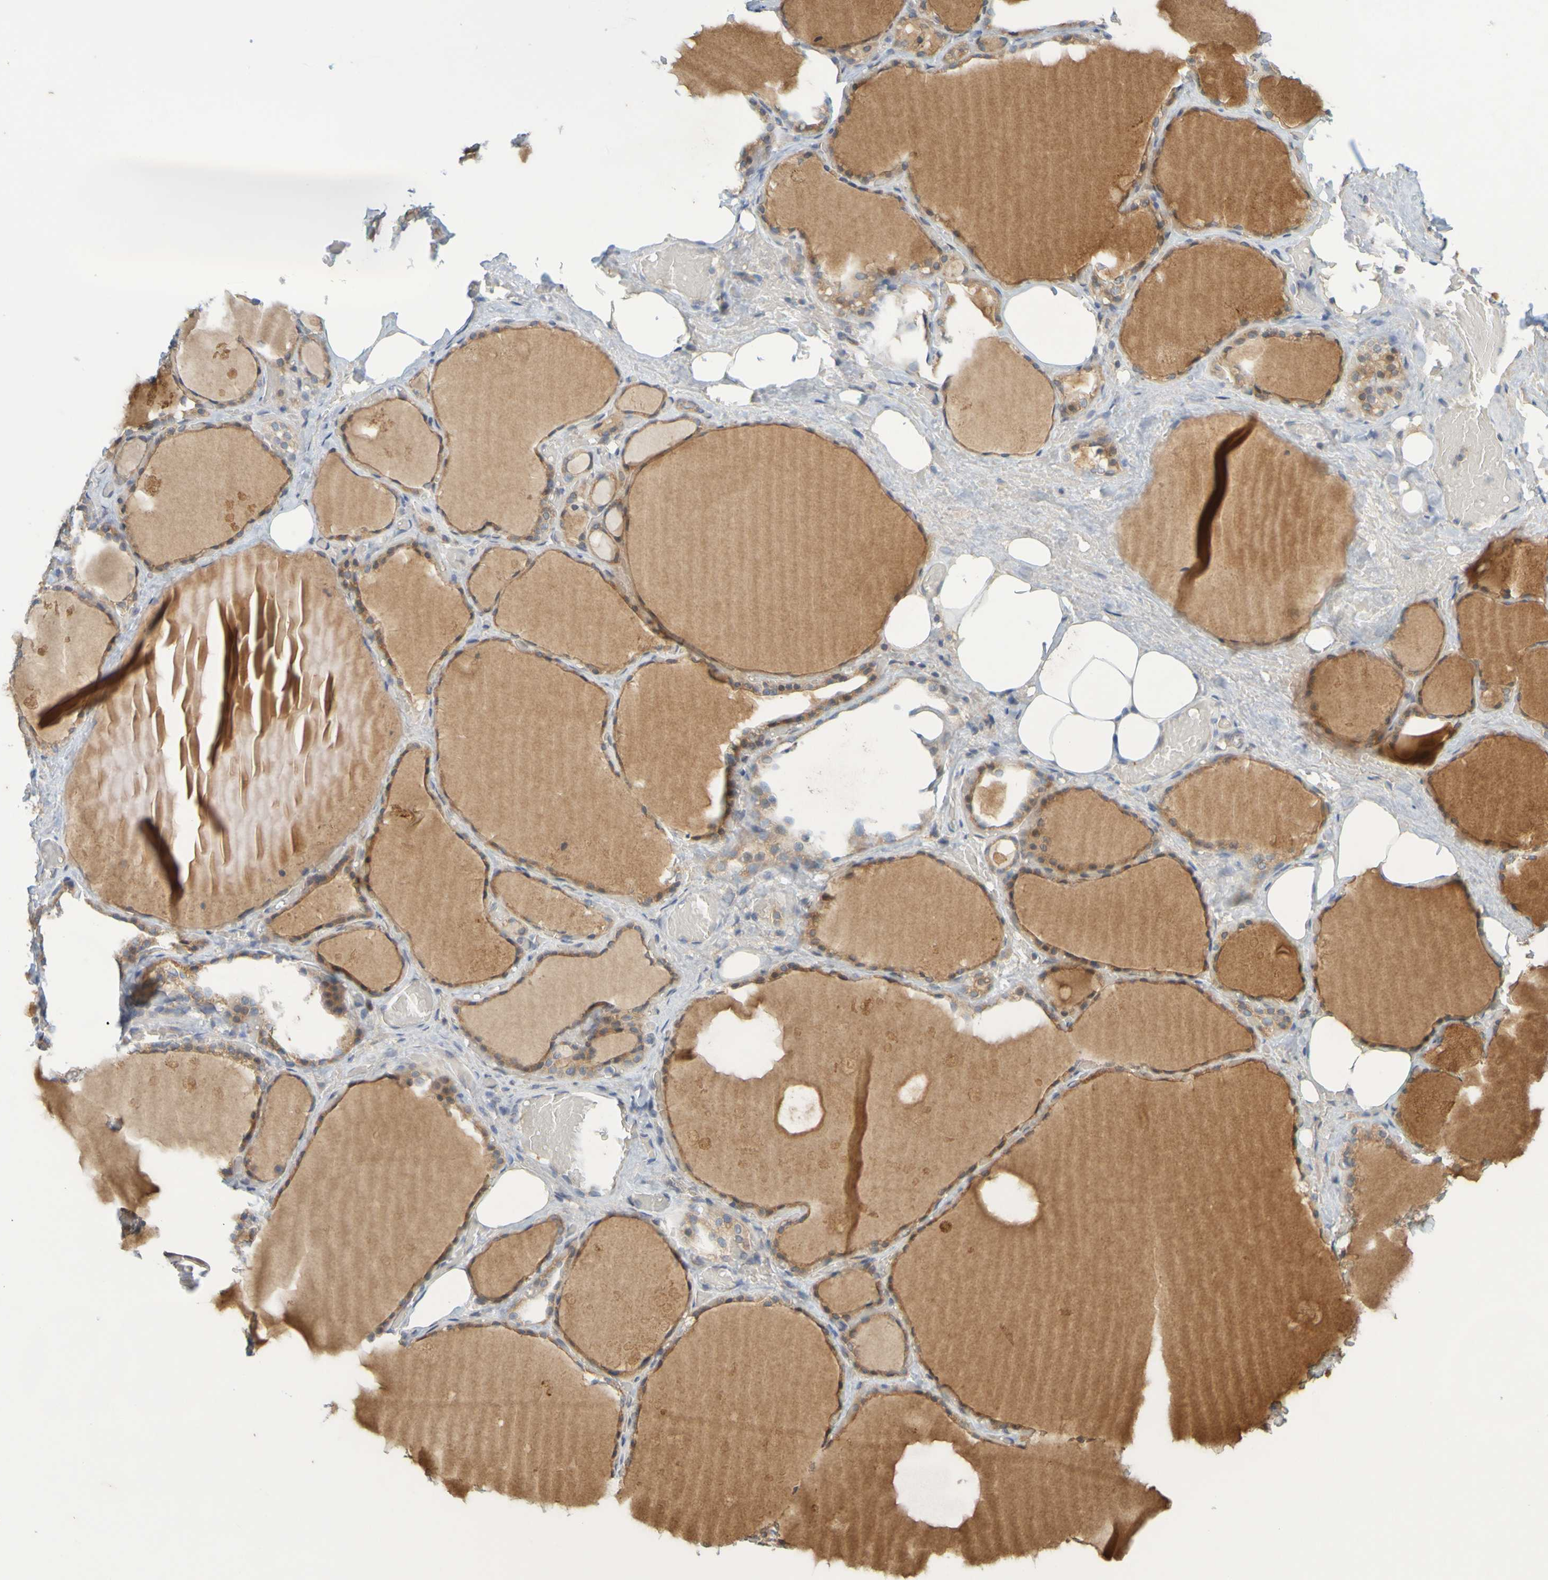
{"staining": {"intensity": "moderate", "quantity": ">75%", "location": "cytoplasmic/membranous"}, "tissue": "thyroid gland", "cell_type": "Glandular cells", "image_type": "normal", "snomed": [{"axis": "morphology", "description": "Normal tissue, NOS"}, {"axis": "topography", "description": "Thyroid gland"}], "caption": "Moderate cytoplasmic/membranous expression for a protein is present in about >75% of glandular cells of unremarkable thyroid gland using IHC.", "gene": "MOGS", "patient": {"sex": "male", "age": 61}}